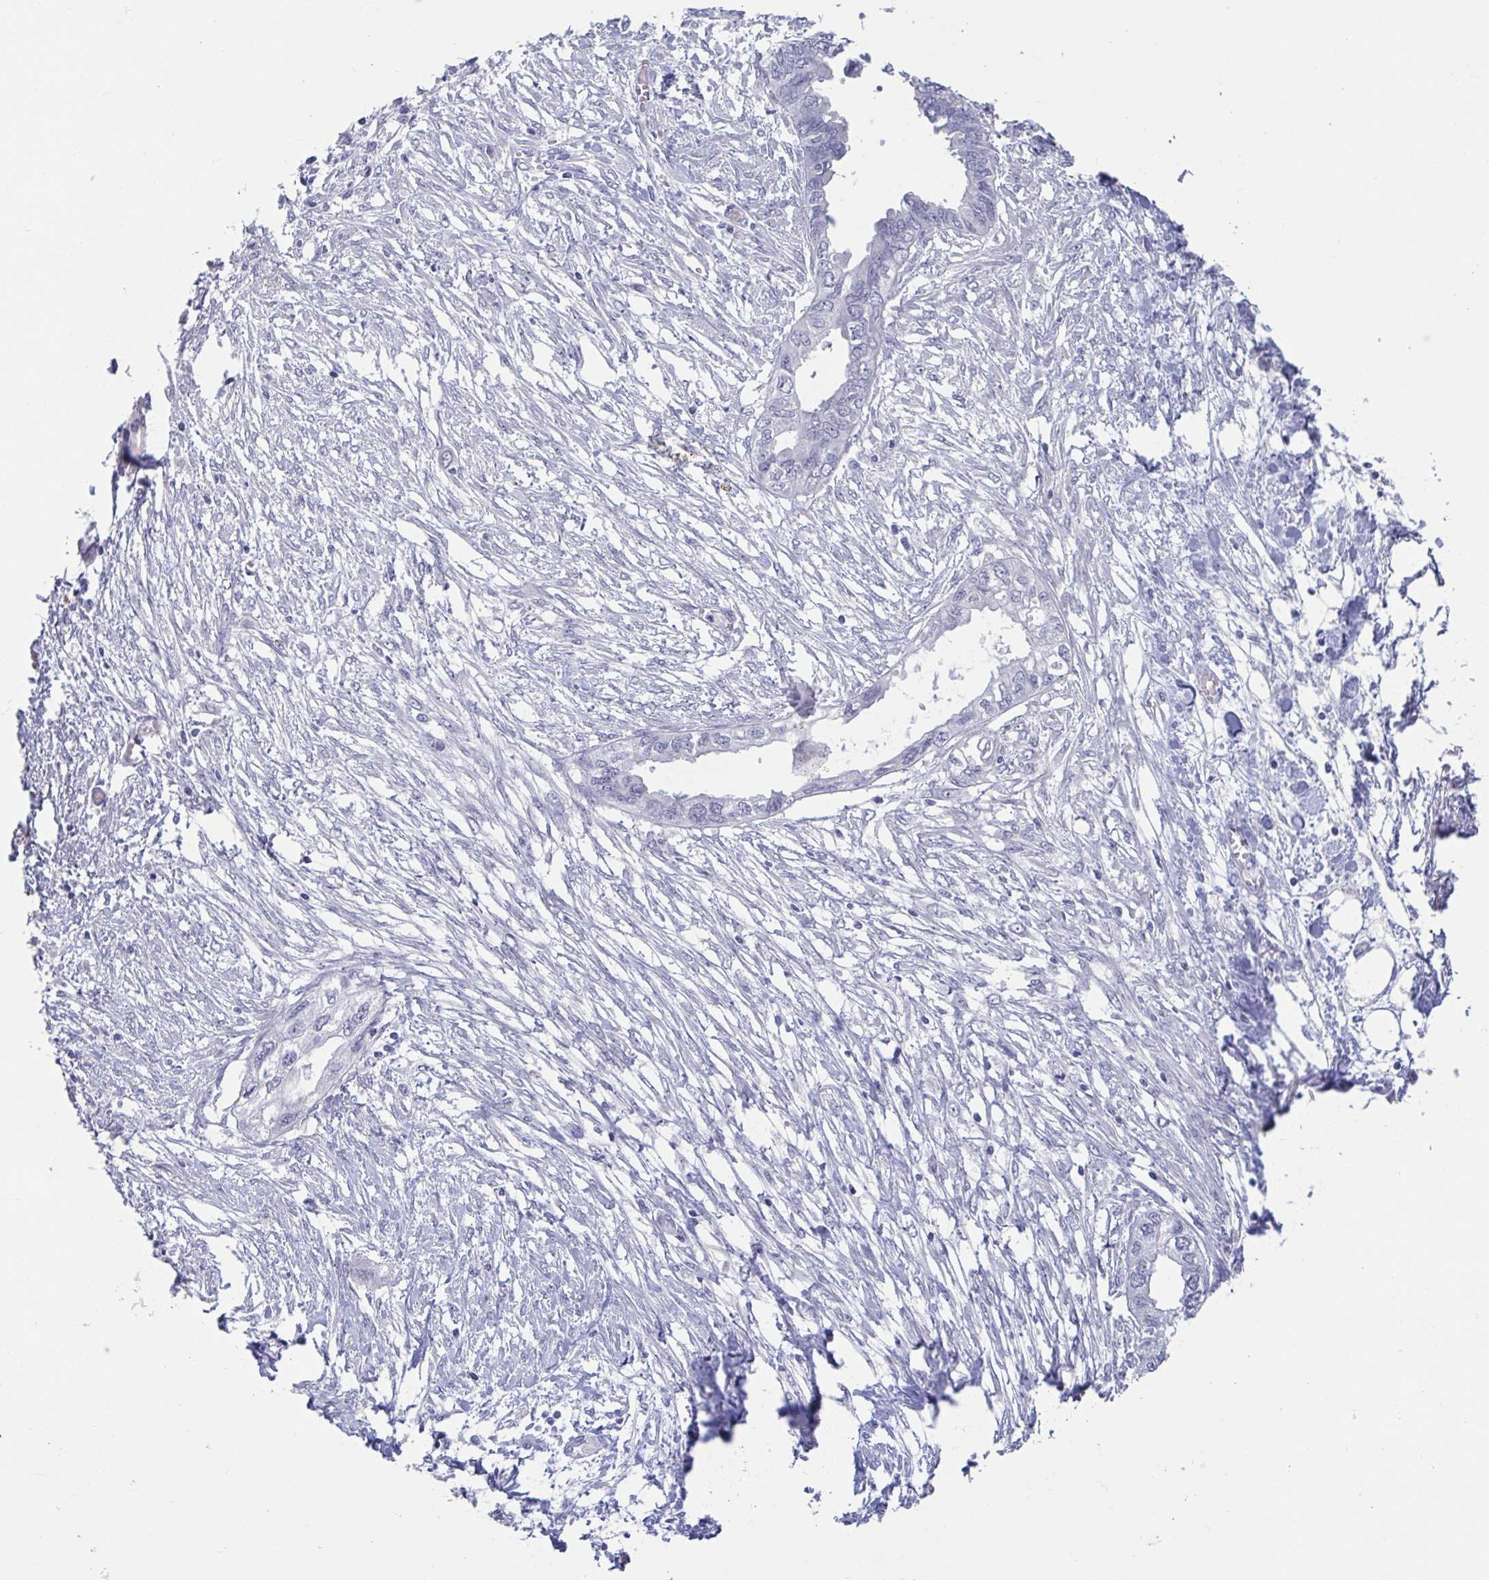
{"staining": {"intensity": "negative", "quantity": "none", "location": "none"}, "tissue": "endometrial cancer", "cell_type": "Tumor cells", "image_type": "cancer", "snomed": [{"axis": "morphology", "description": "Adenocarcinoma, NOS"}, {"axis": "morphology", "description": "Adenocarcinoma, metastatic, NOS"}, {"axis": "topography", "description": "Adipose tissue"}, {"axis": "topography", "description": "Endometrium"}], "caption": "Histopathology image shows no protein expression in tumor cells of adenocarcinoma (endometrial) tissue.", "gene": "PERM1", "patient": {"sex": "female", "age": 67}}